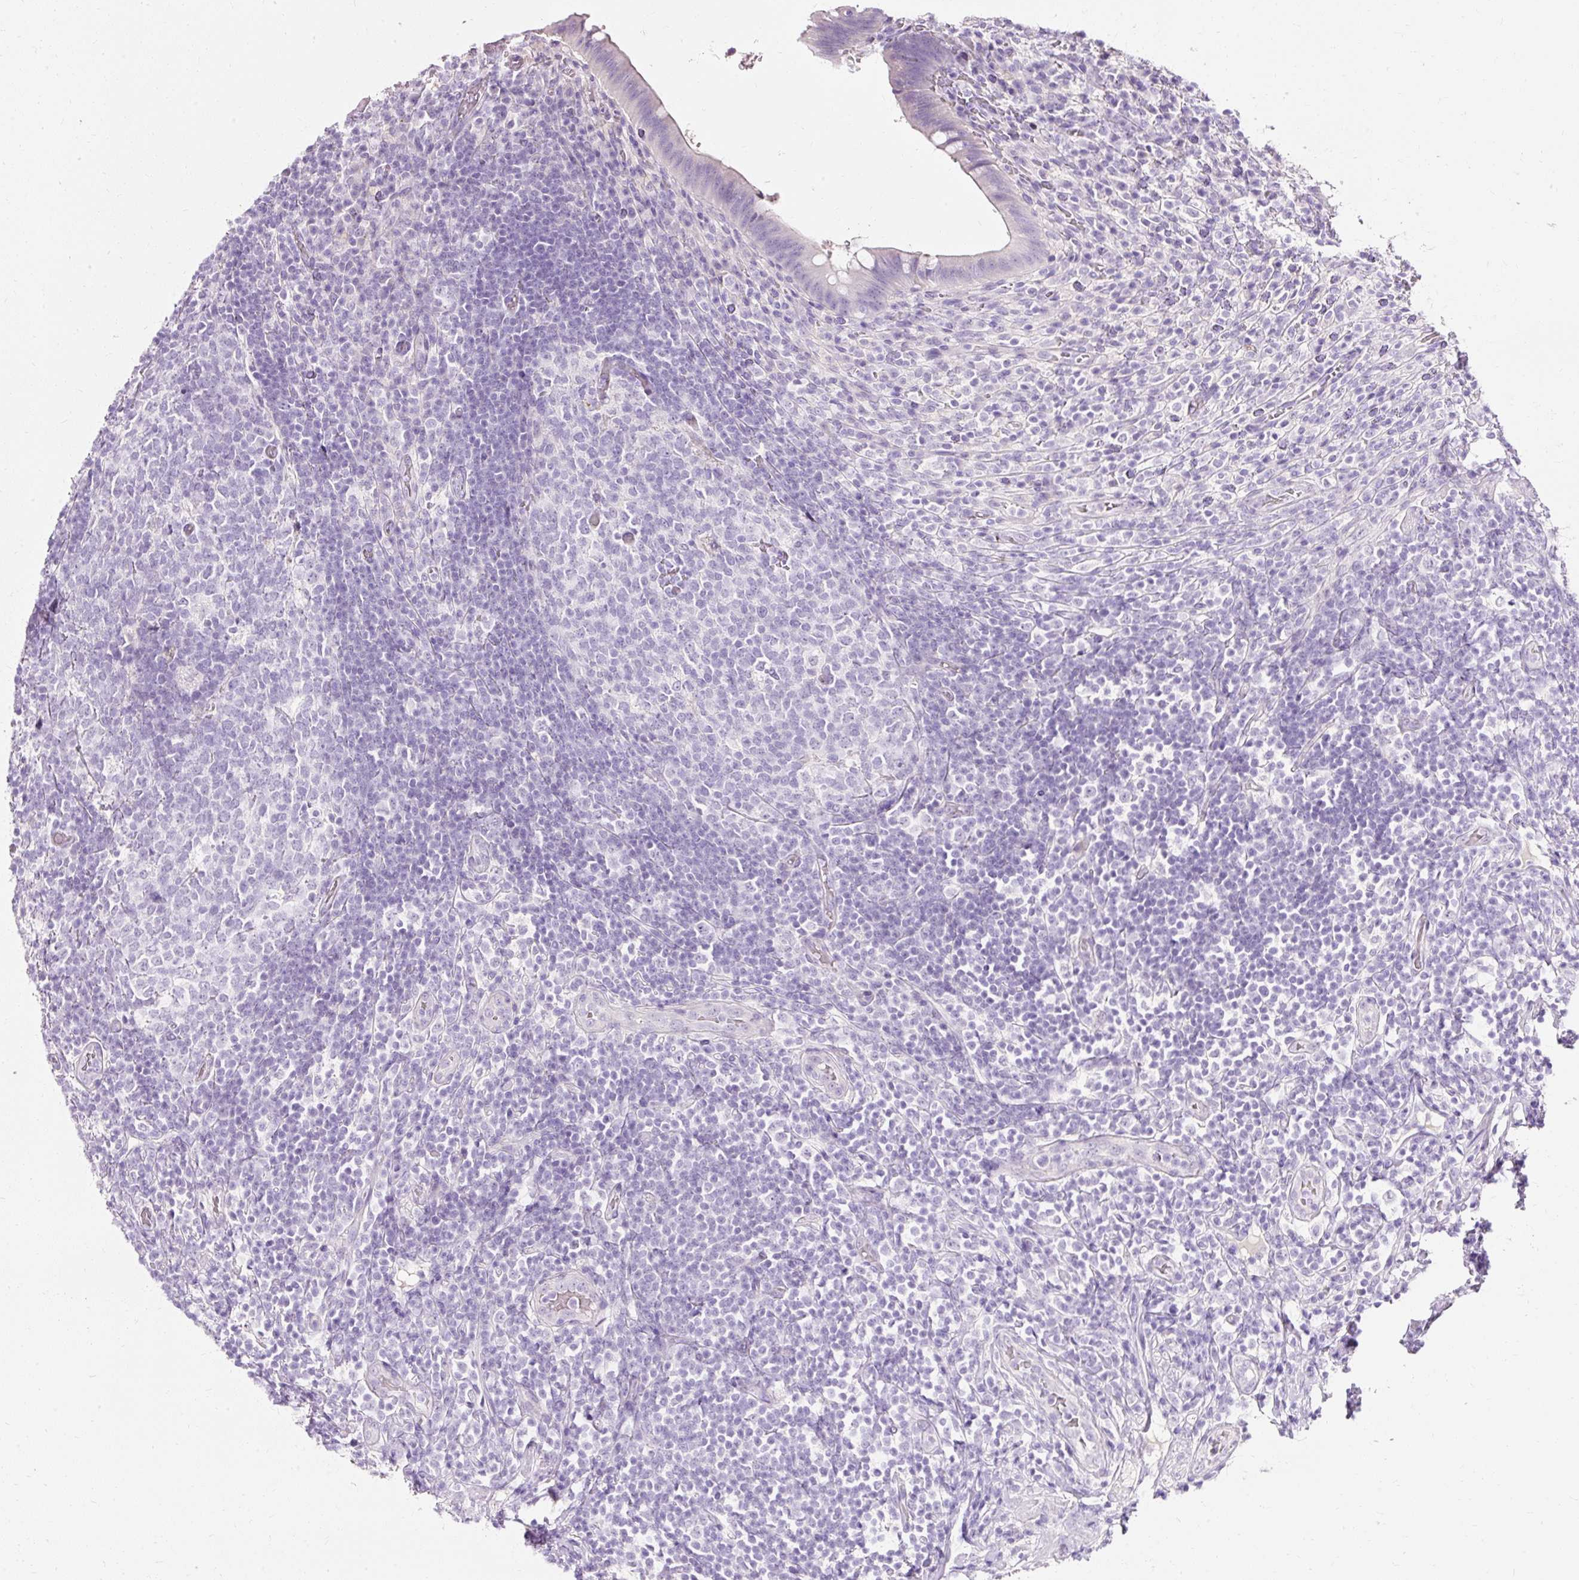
{"staining": {"intensity": "negative", "quantity": "none", "location": "none"}, "tissue": "appendix", "cell_type": "Glandular cells", "image_type": "normal", "snomed": [{"axis": "morphology", "description": "Normal tissue, NOS"}, {"axis": "topography", "description": "Appendix"}], "caption": "This histopathology image is of benign appendix stained with IHC to label a protein in brown with the nuclei are counter-stained blue. There is no positivity in glandular cells. Nuclei are stained in blue.", "gene": "CLDN25", "patient": {"sex": "female", "age": 43}}